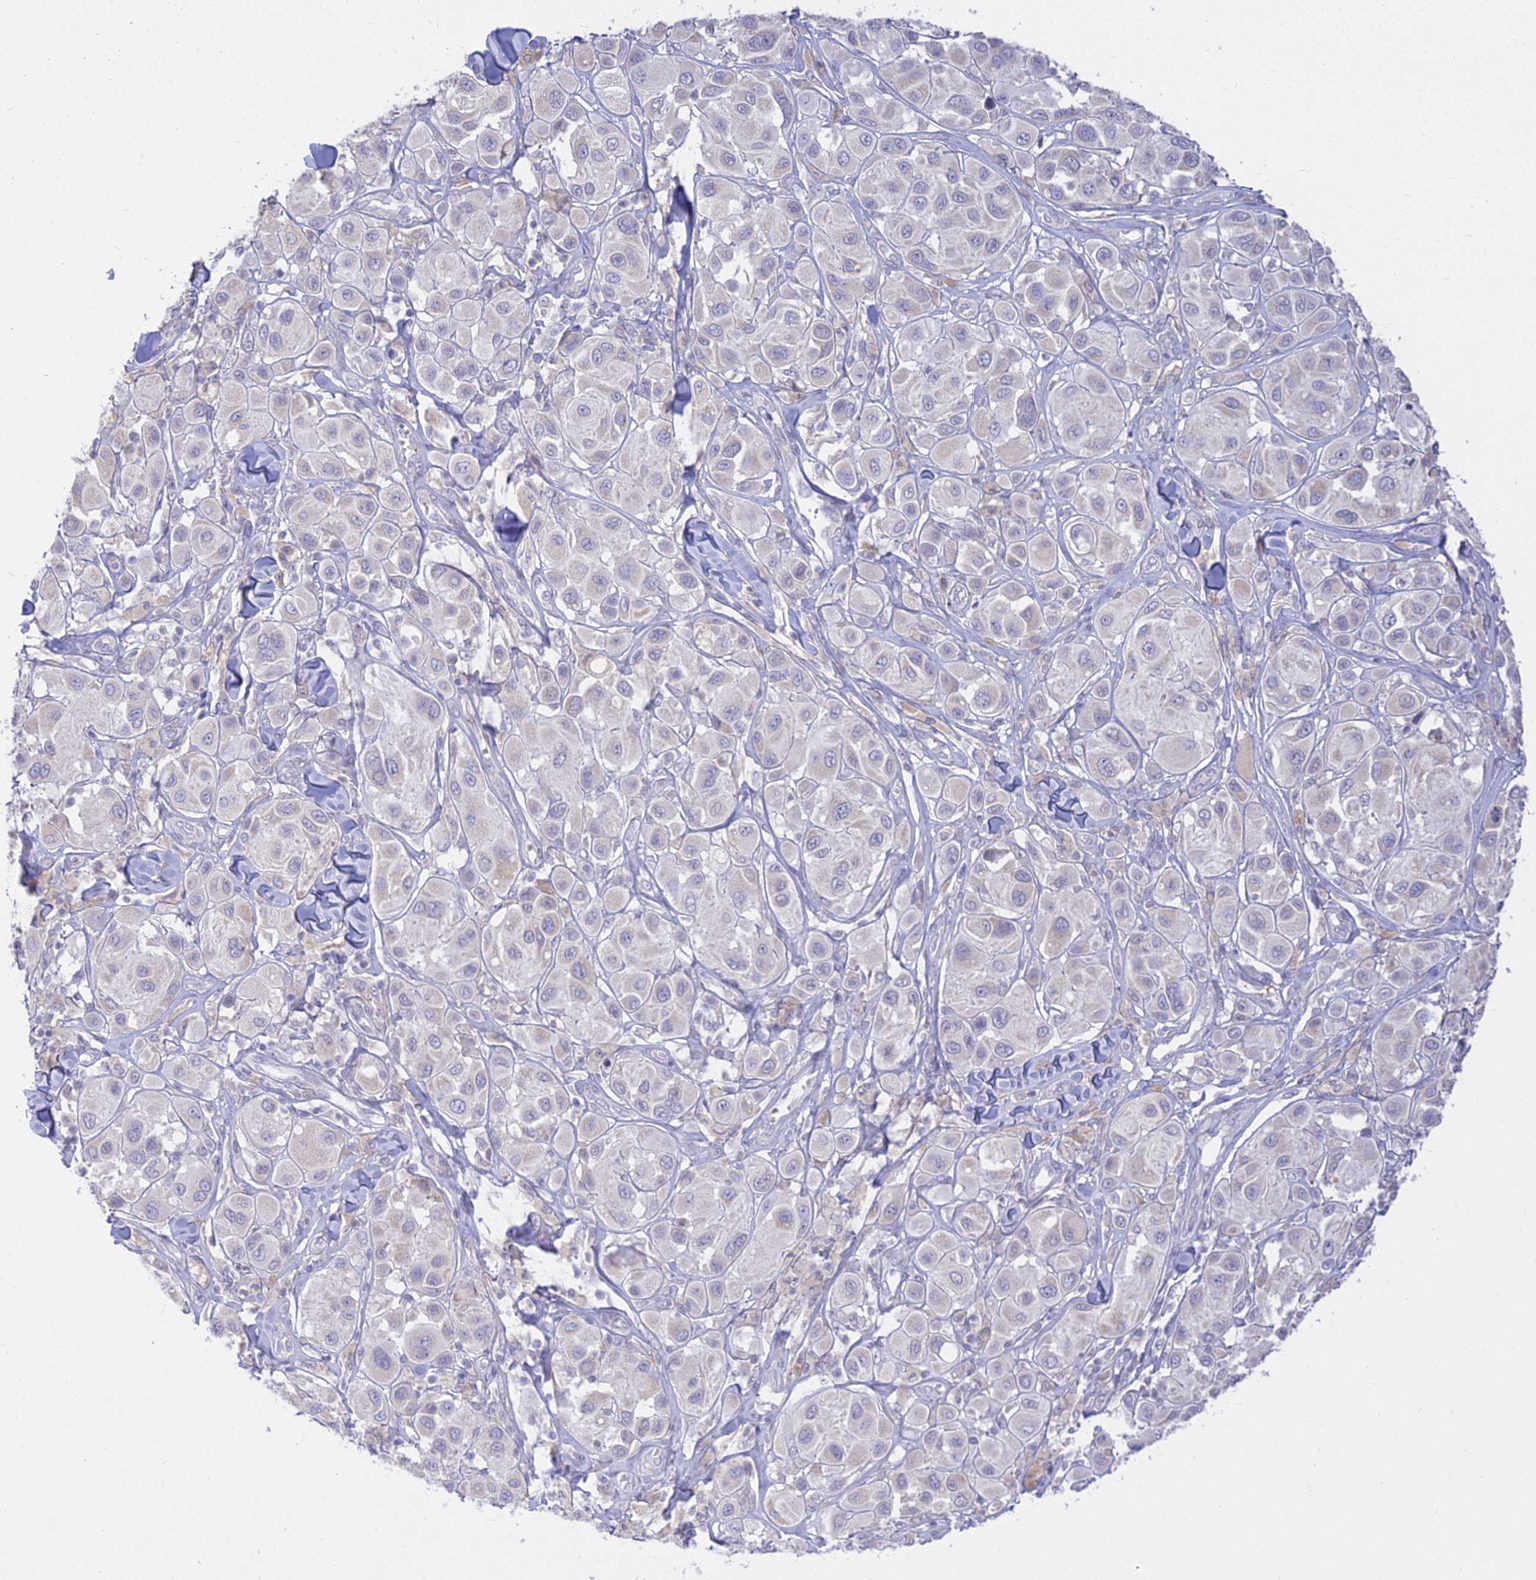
{"staining": {"intensity": "negative", "quantity": "none", "location": "none"}, "tissue": "melanoma", "cell_type": "Tumor cells", "image_type": "cancer", "snomed": [{"axis": "morphology", "description": "Malignant melanoma, Metastatic site"}, {"axis": "topography", "description": "Skin"}], "caption": "There is no significant positivity in tumor cells of malignant melanoma (metastatic site).", "gene": "TMEM40", "patient": {"sex": "male", "age": 41}}